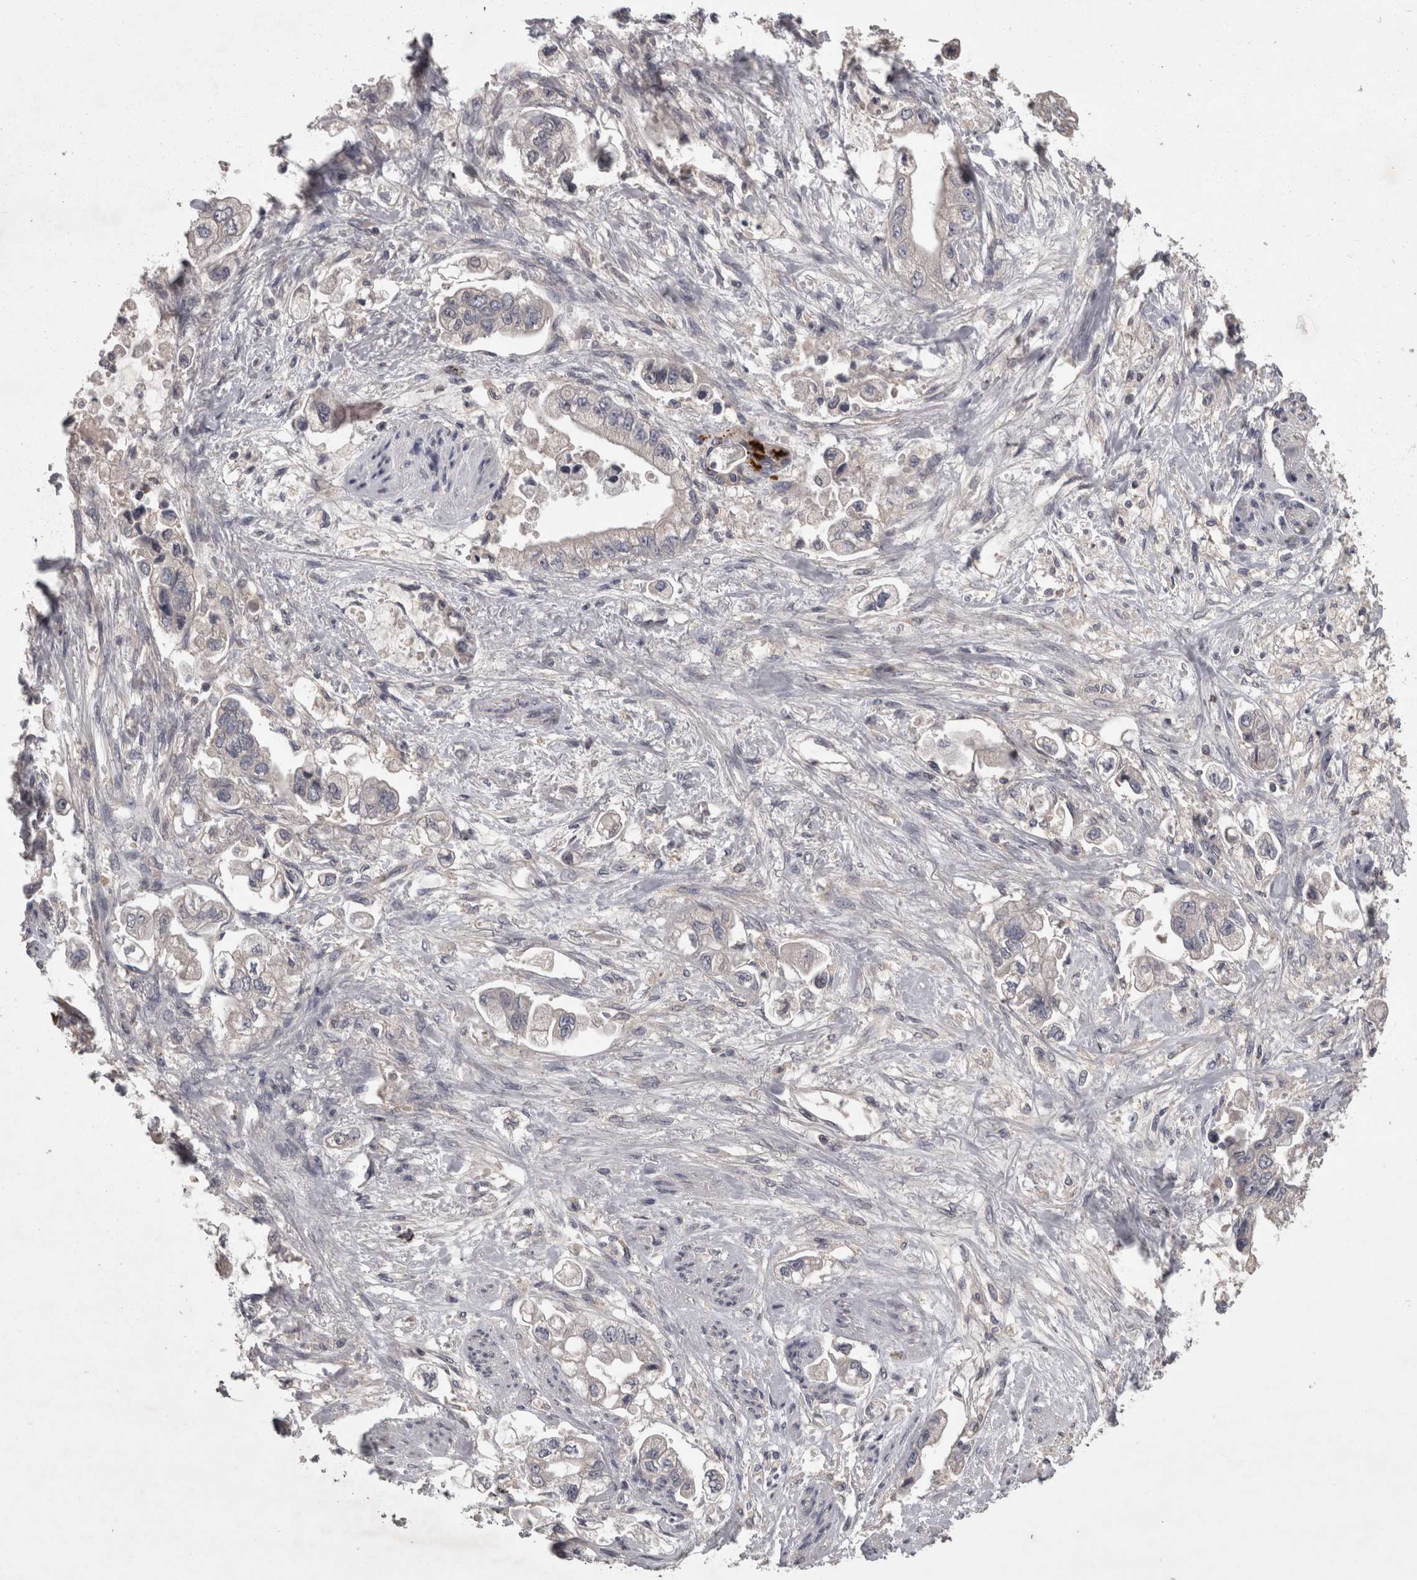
{"staining": {"intensity": "negative", "quantity": "none", "location": "none"}, "tissue": "stomach cancer", "cell_type": "Tumor cells", "image_type": "cancer", "snomed": [{"axis": "morphology", "description": "Adenocarcinoma, NOS"}, {"axis": "topography", "description": "Stomach"}], "caption": "Immunohistochemistry micrograph of neoplastic tissue: stomach cancer stained with DAB displays no significant protein positivity in tumor cells.", "gene": "PCM1", "patient": {"sex": "male", "age": 62}}